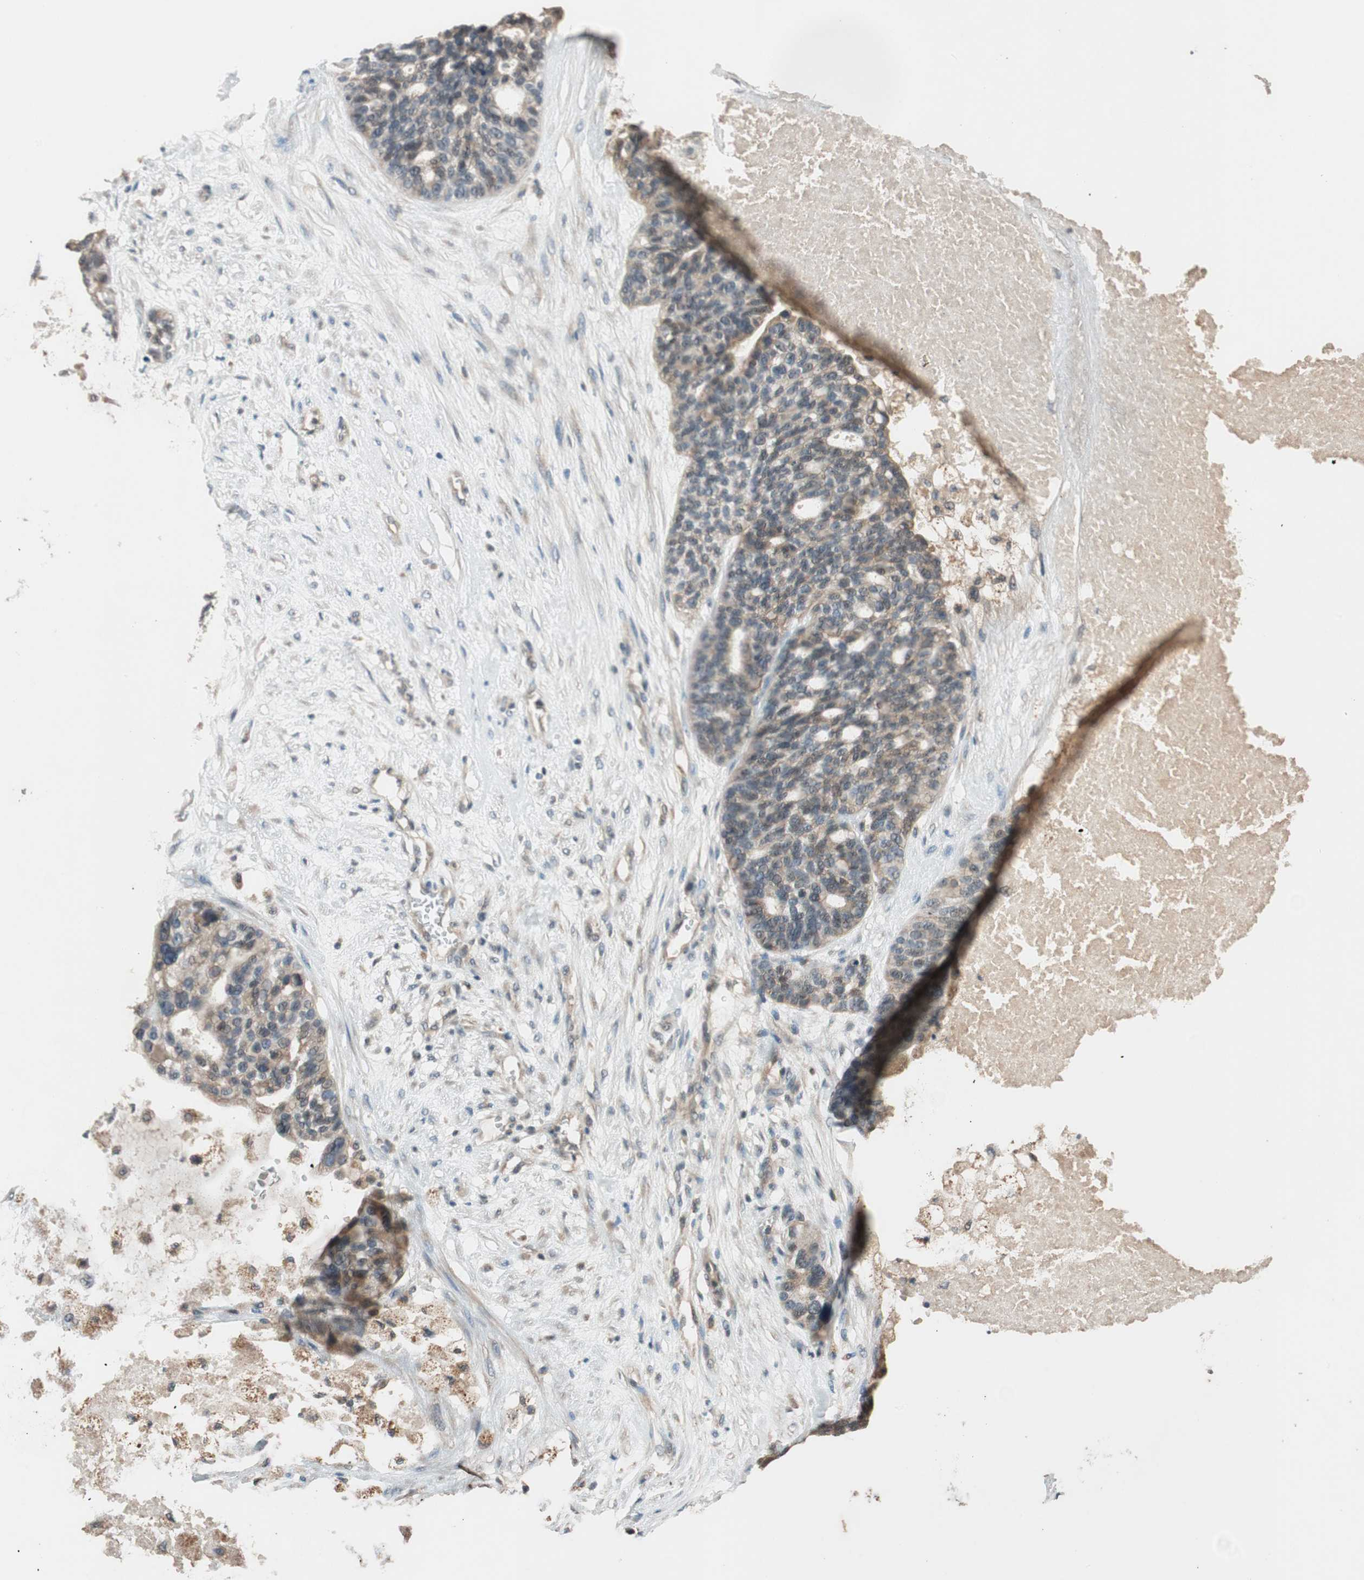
{"staining": {"intensity": "weak", "quantity": ">75%", "location": "cytoplasmic/membranous"}, "tissue": "ovarian cancer", "cell_type": "Tumor cells", "image_type": "cancer", "snomed": [{"axis": "morphology", "description": "Cystadenocarcinoma, serous, NOS"}, {"axis": "topography", "description": "Ovary"}], "caption": "This is a micrograph of immunohistochemistry (IHC) staining of serous cystadenocarcinoma (ovarian), which shows weak staining in the cytoplasmic/membranous of tumor cells.", "gene": "GLB1", "patient": {"sex": "female", "age": 59}}